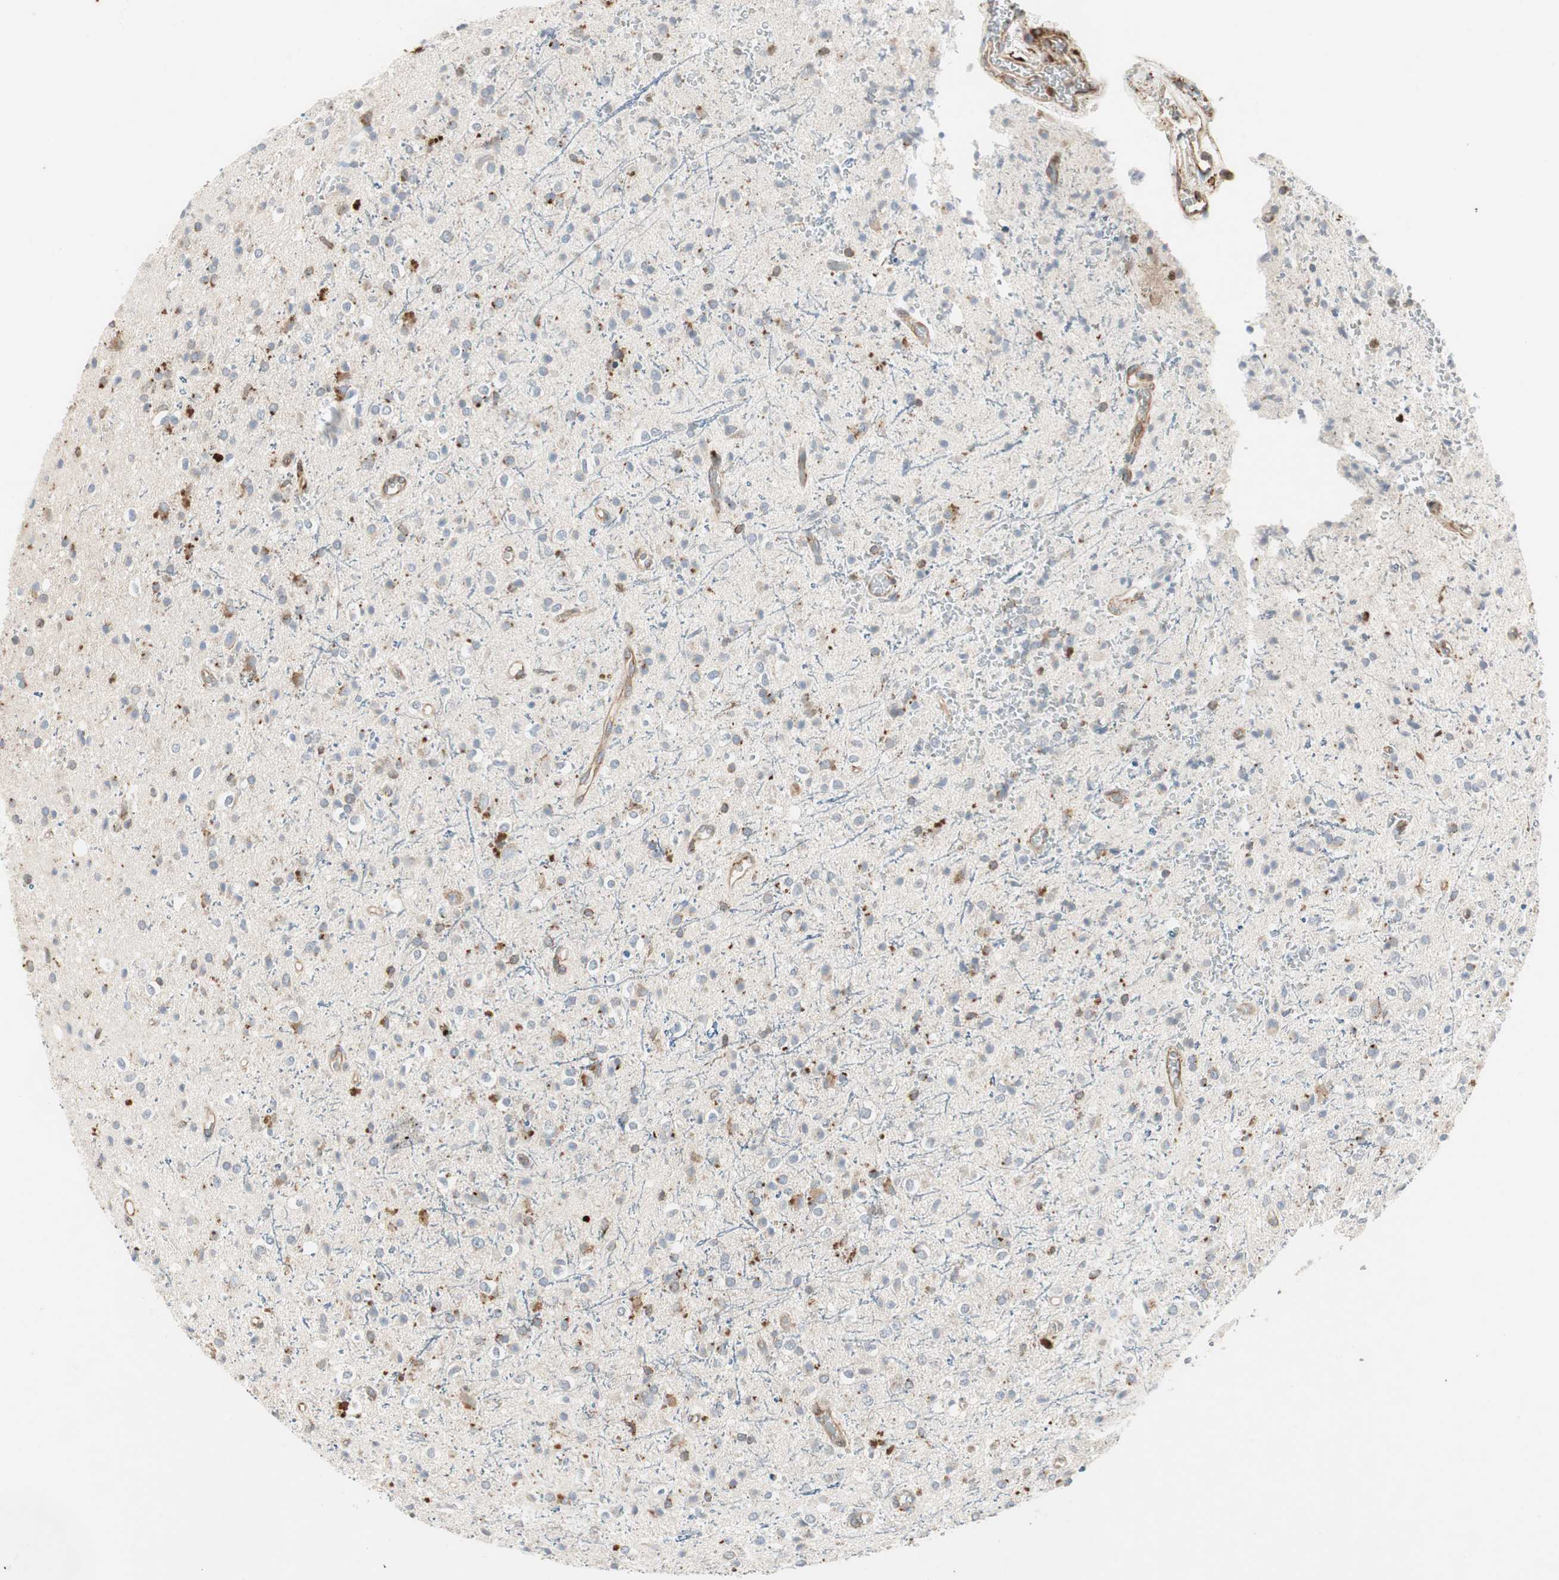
{"staining": {"intensity": "weak", "quantity": "25%-75%", "location": "cytoplasmic/membranous"}, "tissue": "glioma", "cell_type": "Tumor cells", "image_type": "cancer", "snomed": [{"axis": "morphology", "description": "Glioma, malignant, High grade"}, {"axis": "topography", "description": "Brain"}], "caption": "There is low levels of weak cytoplasmic/membranous positivity in tumor cells of malignant high-grade glioma, as demonstrated by immunohistochemical staining (brown color).", "gene": "H6PD", "patient": {"sex": "male", "age": 47}}